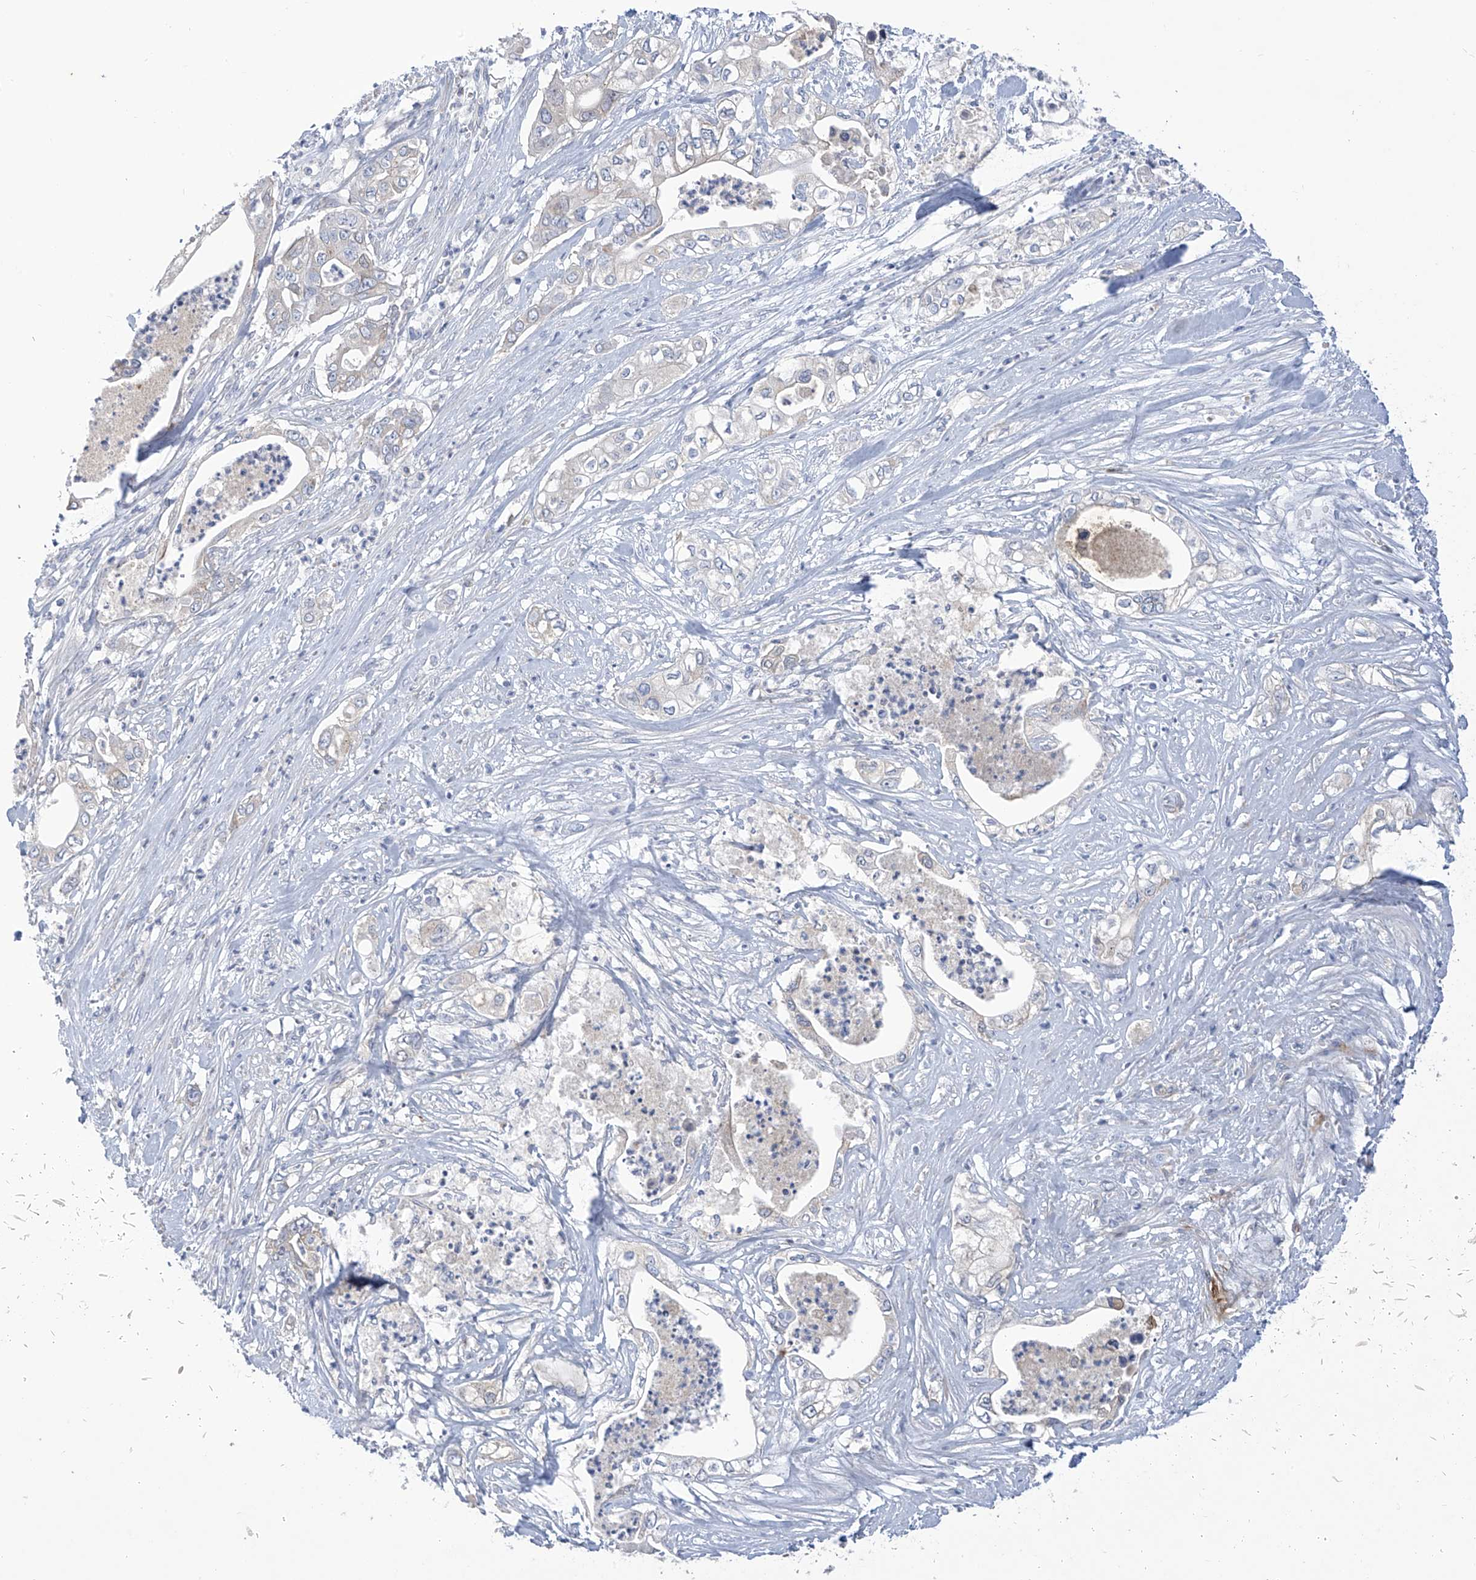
{"staining": {"intensity": "negative", "quantity": "none", "location": "none"}, "tissue": "pancreatic cancer", "cell_type": "Tumor cells", "image_type": "cancer", "snomed": [{"axis": "morphology", "description": "Adenocarcinoma, NOS"}, {"axis": "topography", "description": "Pancreas"}], "caption": "There is no significant positivity in tumor cells of pancreatic adenocarcinoma.", "gene": "SLCO4A1", "patient": {"sex": "female", "age": 78}}